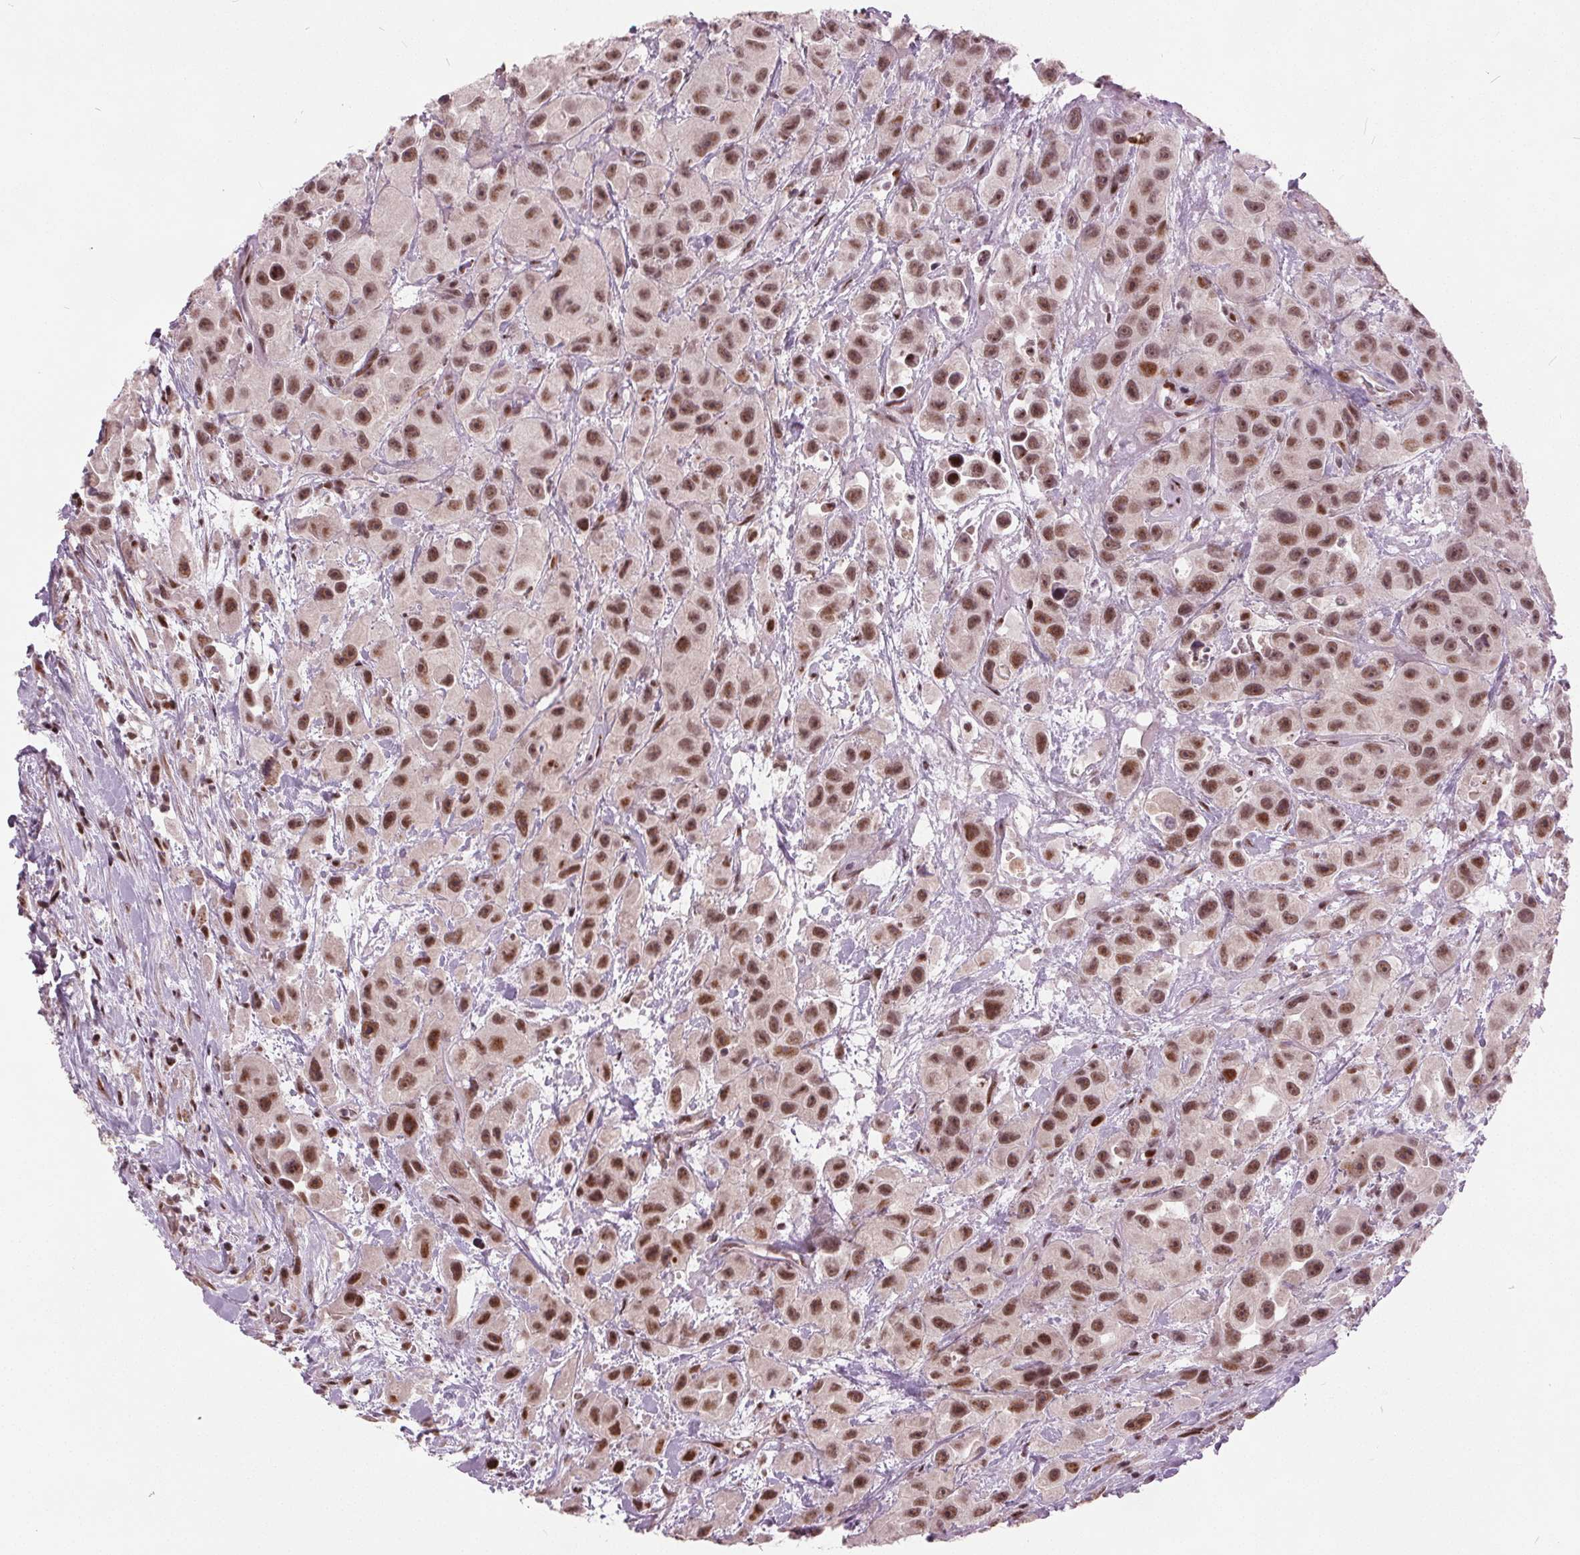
{"staining": {"intensity": "strong", "quantity": ">75%", "location": "nuclear"}, "tissue": "urothelial cancer", "cell_type": "Tumor cells", "image_type": "cancer", "snomed": [{"axis": "morphology", "description": "Urothelial carcinoma, High grade"}, {"axis": "topography", "description": "Urinary bladder"}], "caption": "Urothelial cancer was stained to show a protein in brown. There is high levels of strong nuclear positivity in approximately >75% of tumor cells.", "gene": "TTC34", "patient": {"sex": "male", "age": 79}}